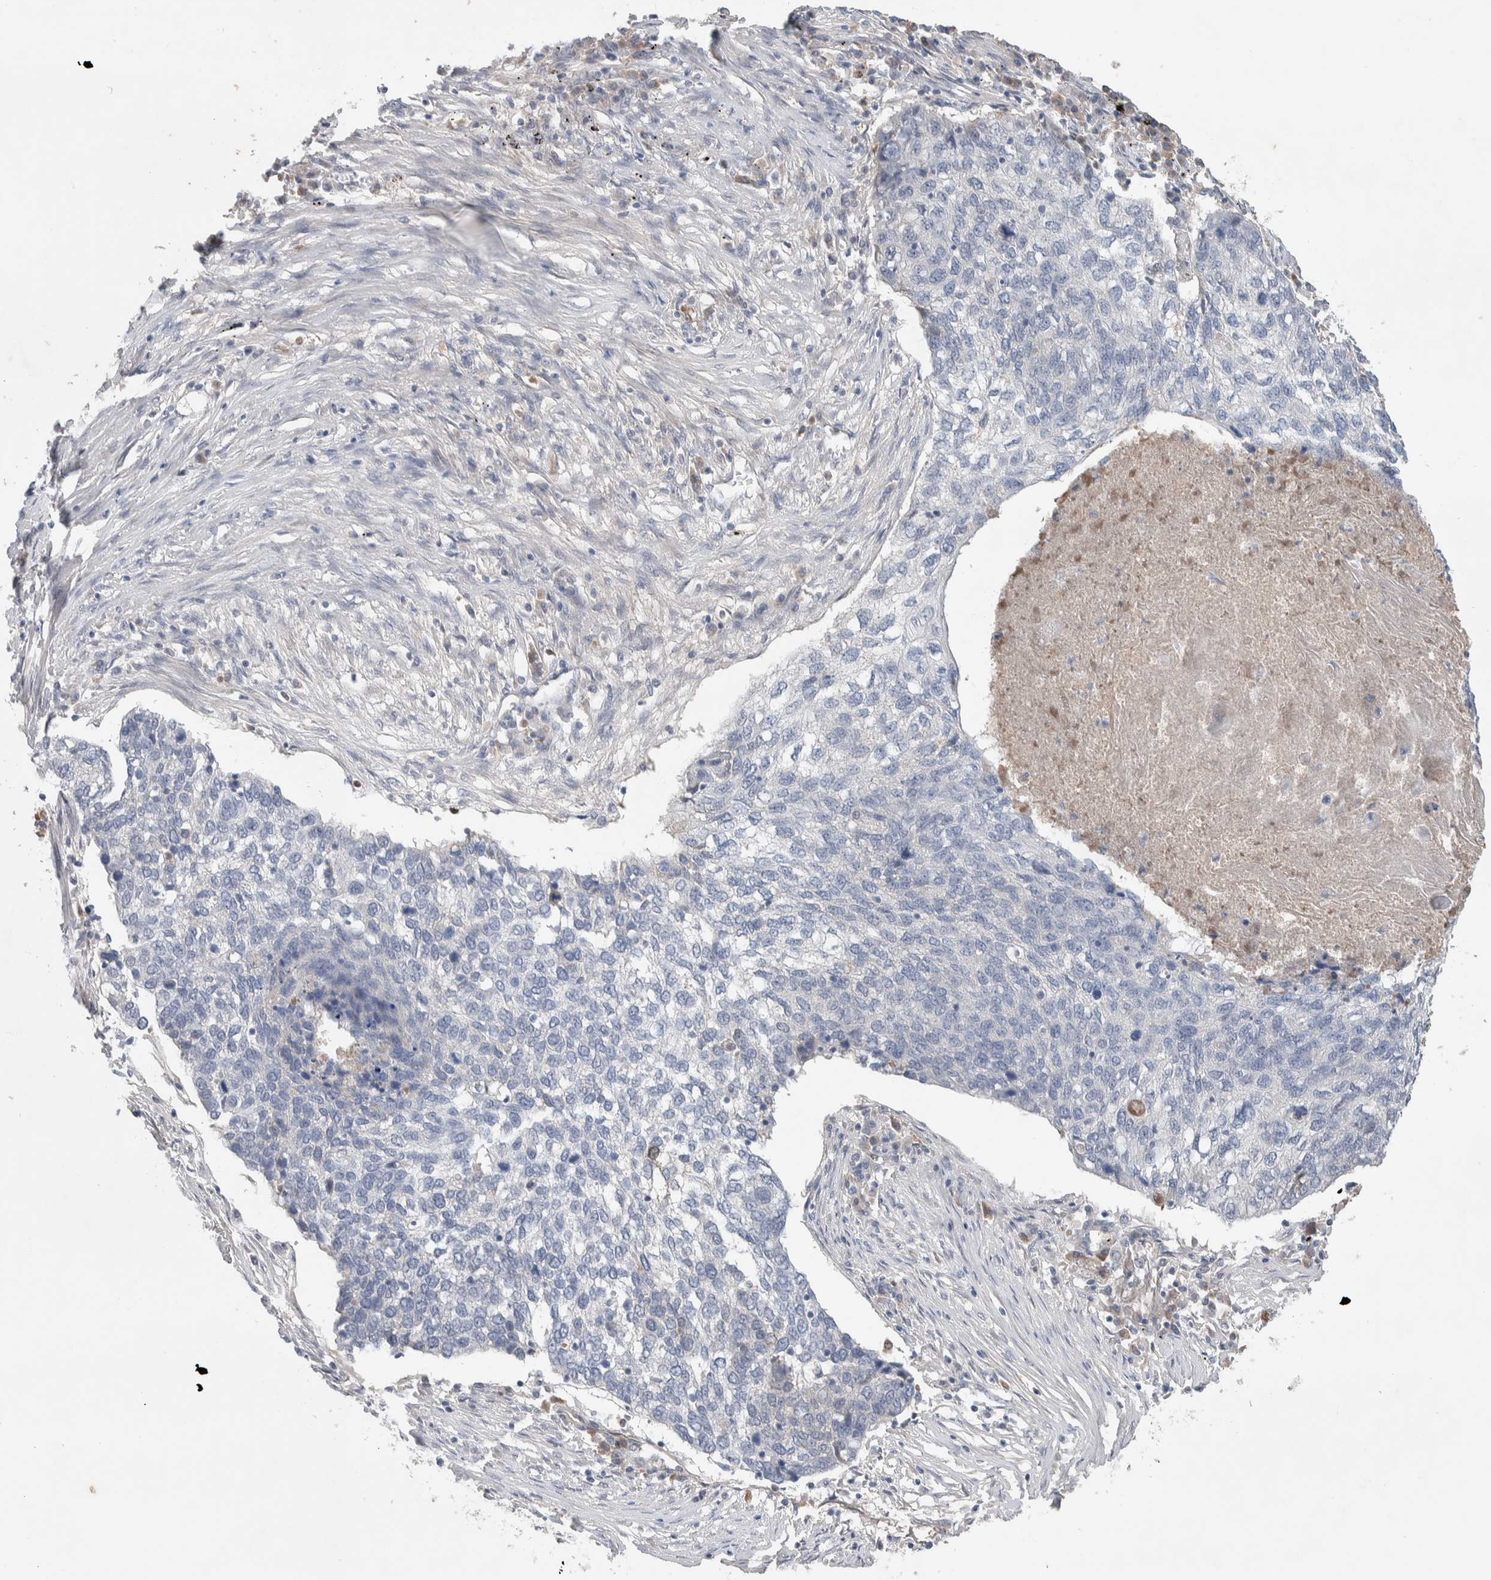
{"staining": {"intensity": "negative", "quantity": "none", "location": "none"}, "tissue": "lung cancer", "cell_type": "Tumor cells", "image_type": "cancer", "snomed": [{"axis": "morphology", "description": "Squamous cell carcinoma, NOS"}, {"axis": "topography", "description": "Lung"}], "caption": "Tumor cells are negative for protein expression in human lung cancer (squamous cell carcinoma).", "gene": "DEPTOR", "patient": {"sex": "female", "age": 63}}